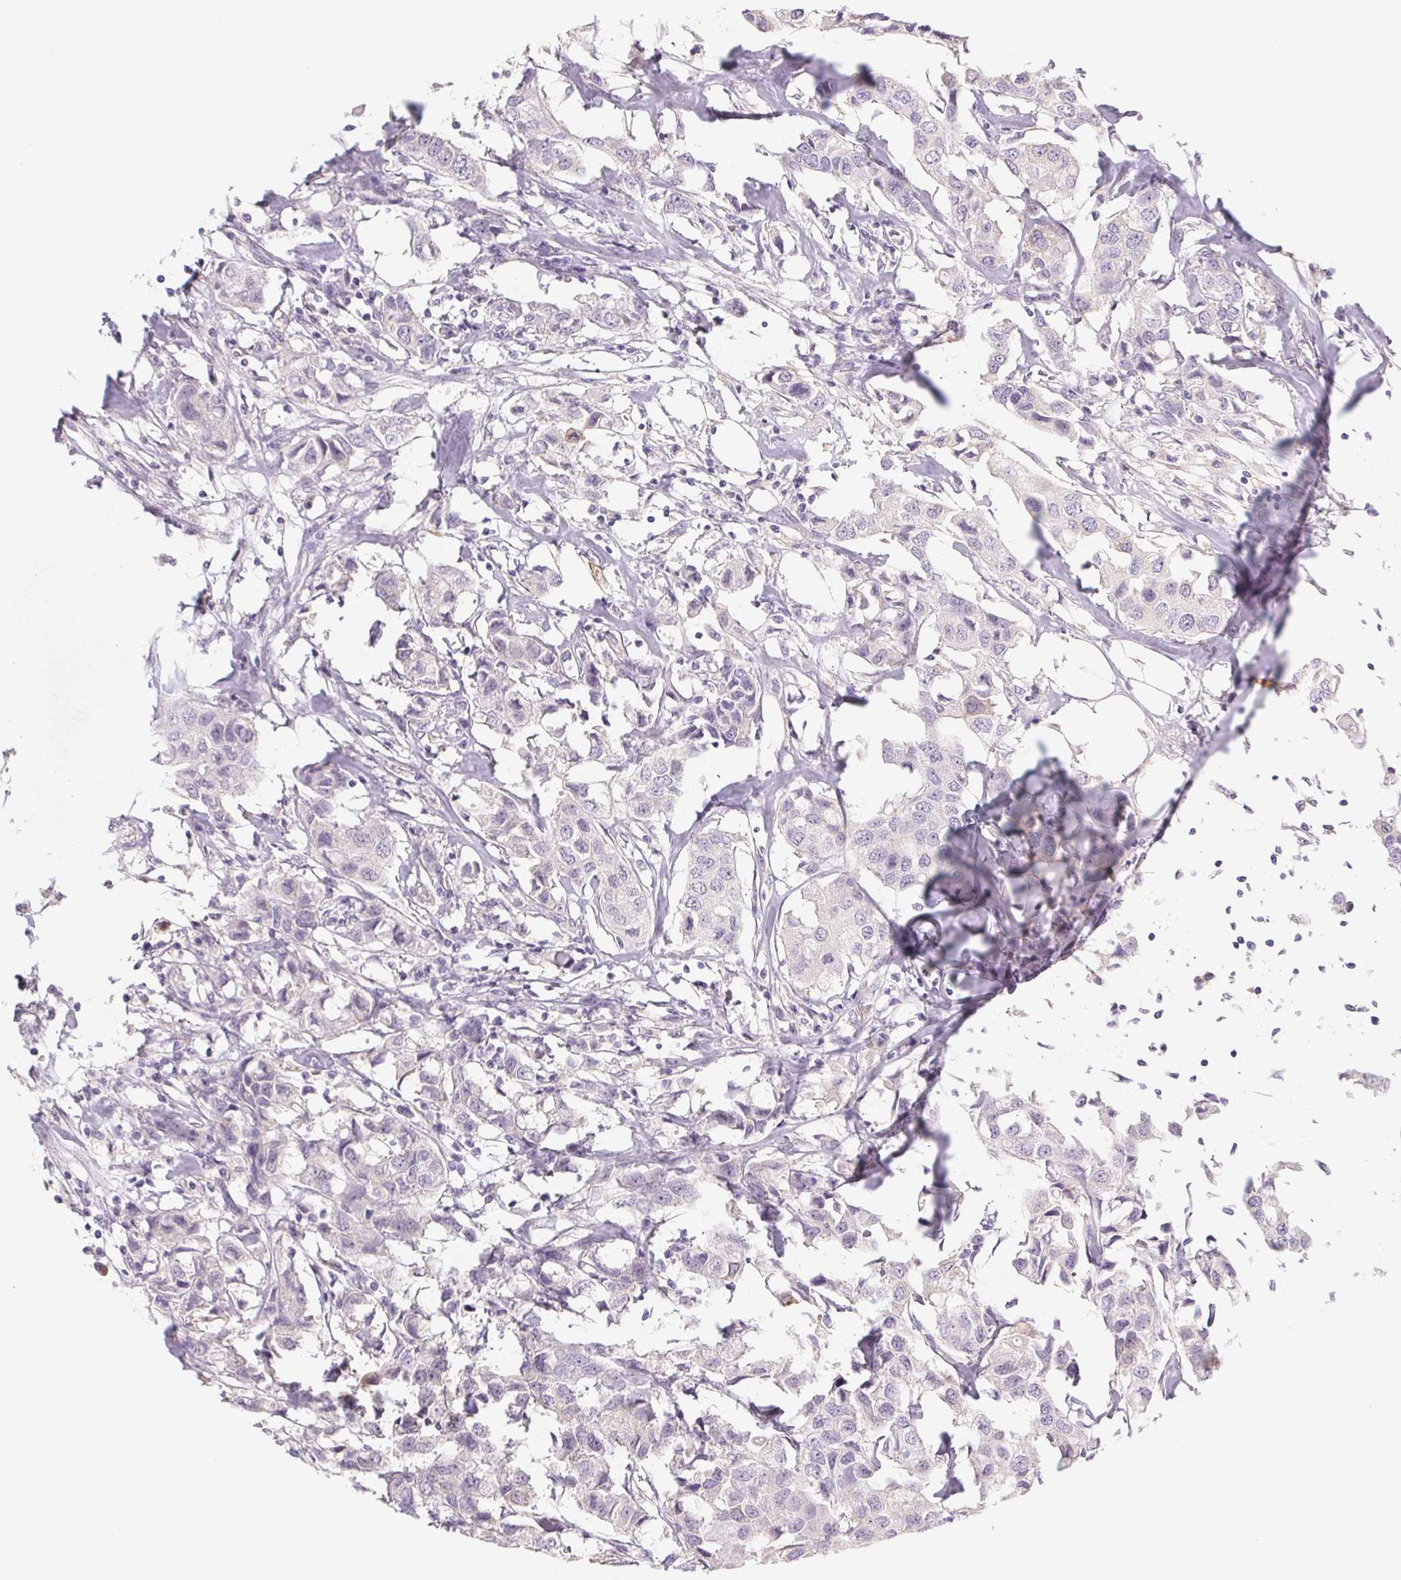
{"staining": {"intensity": "negative", "quantity": "none", "location": "none"}, "tissue": "breast cancer", "cell_type": "Tumor cells", "image_type": "cancer", "snomed": [{"axis": "morphology", "description": "Duct carcinoma"}, {"axis": "topography", "description": "Breast"}], "caption": "The image exhibits no staining of tumor cells in breast cancer. The staining was performed using DAB (3,3'-diaminobenzidine) to visualize the protein expression in brown, while the nuclei were stained in blue with hematoxylin (Magnification: 20x).", "gene": "PNMA8B", "patient": {"sex": "female", "age": 80}}